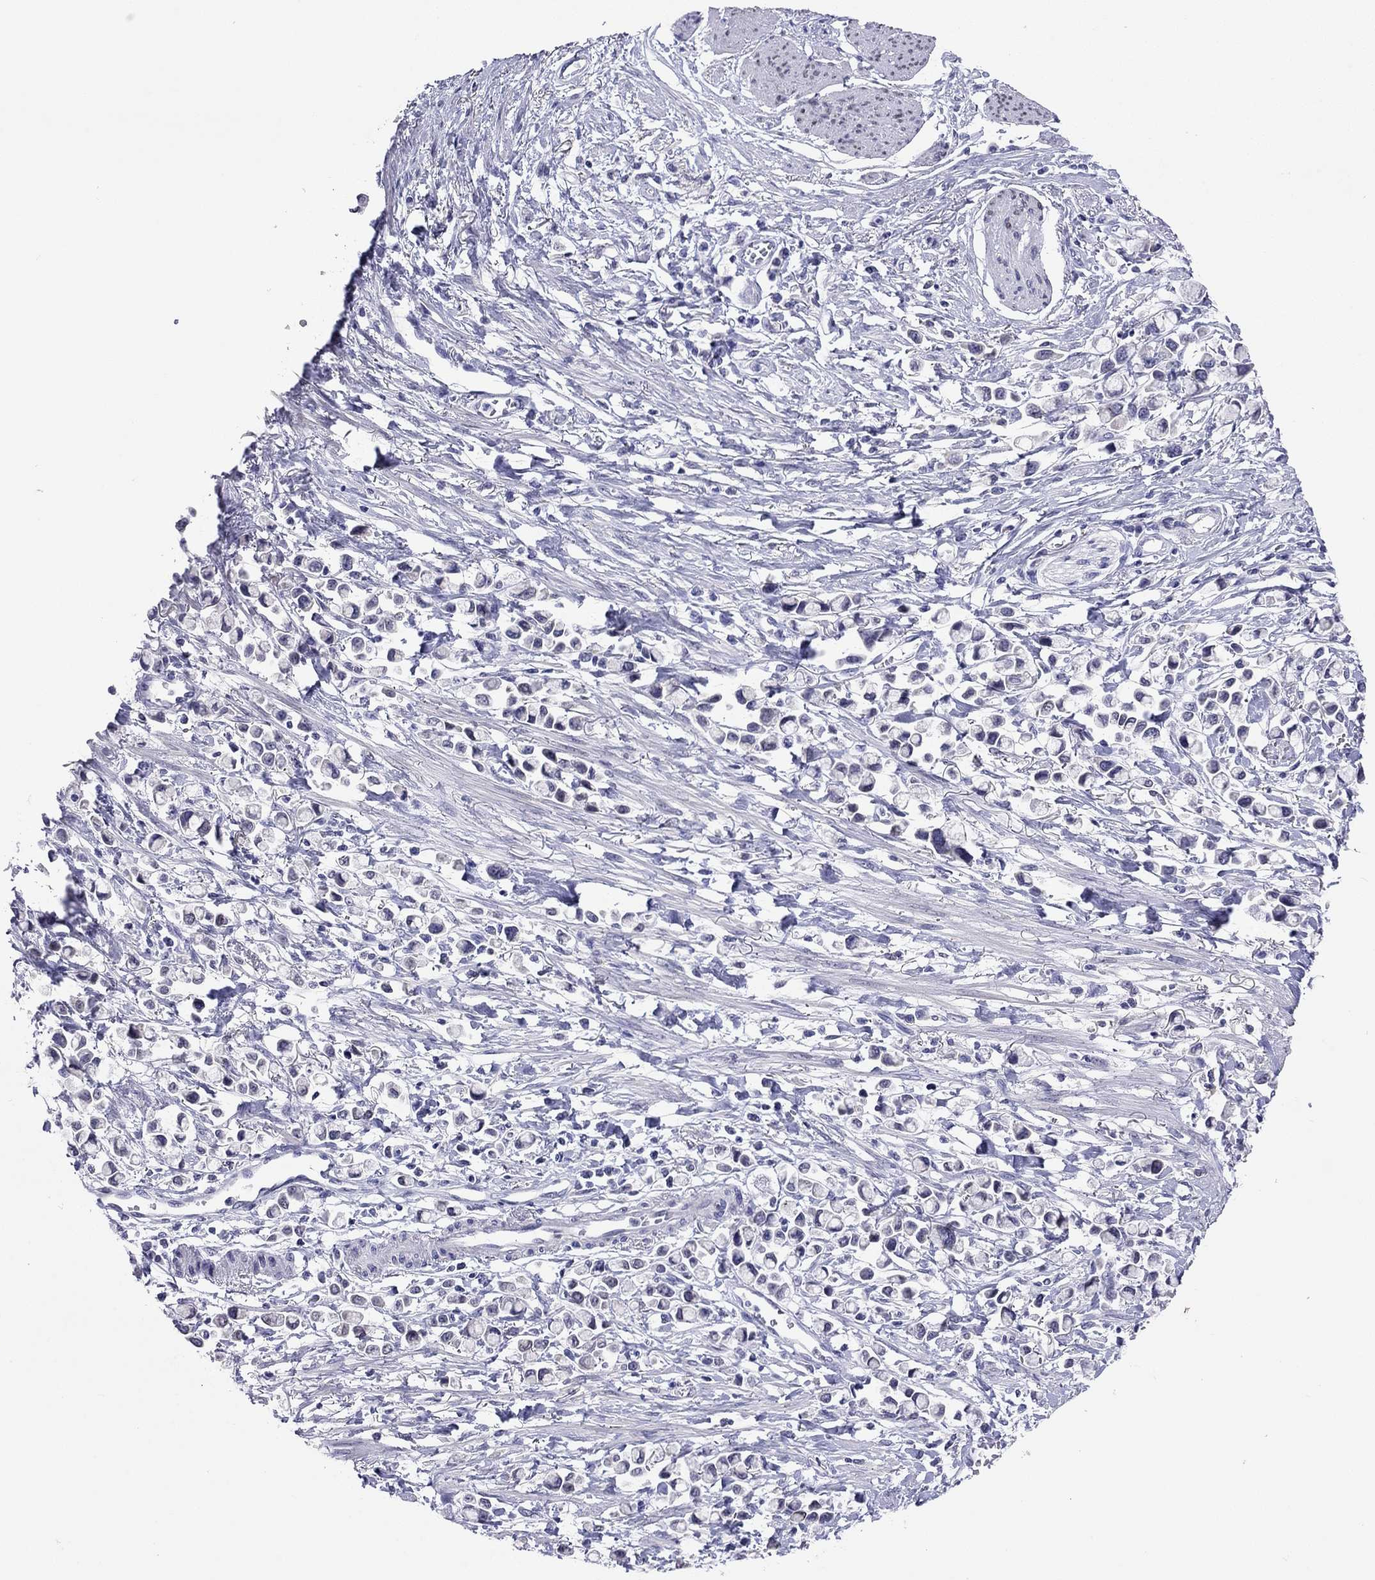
{"staining": {"intensity": "negative", "quantity": "none", "location": "none"}, "tissue": "stomach cancer", "cell_type": "Tumor cells", "image_type": "cancer", "snomed": [{"axis": "morphology", "description": "Adenocarcinoma, NOS"}, {"axis": "topography", "description": "Stomach"}], "caption": "The image reveals no significant positivity in tumor cells of stomach cancer (adenocarcinoma).", "gene": "ARMC12", "patient": {"sex": "female", "age": 81}}